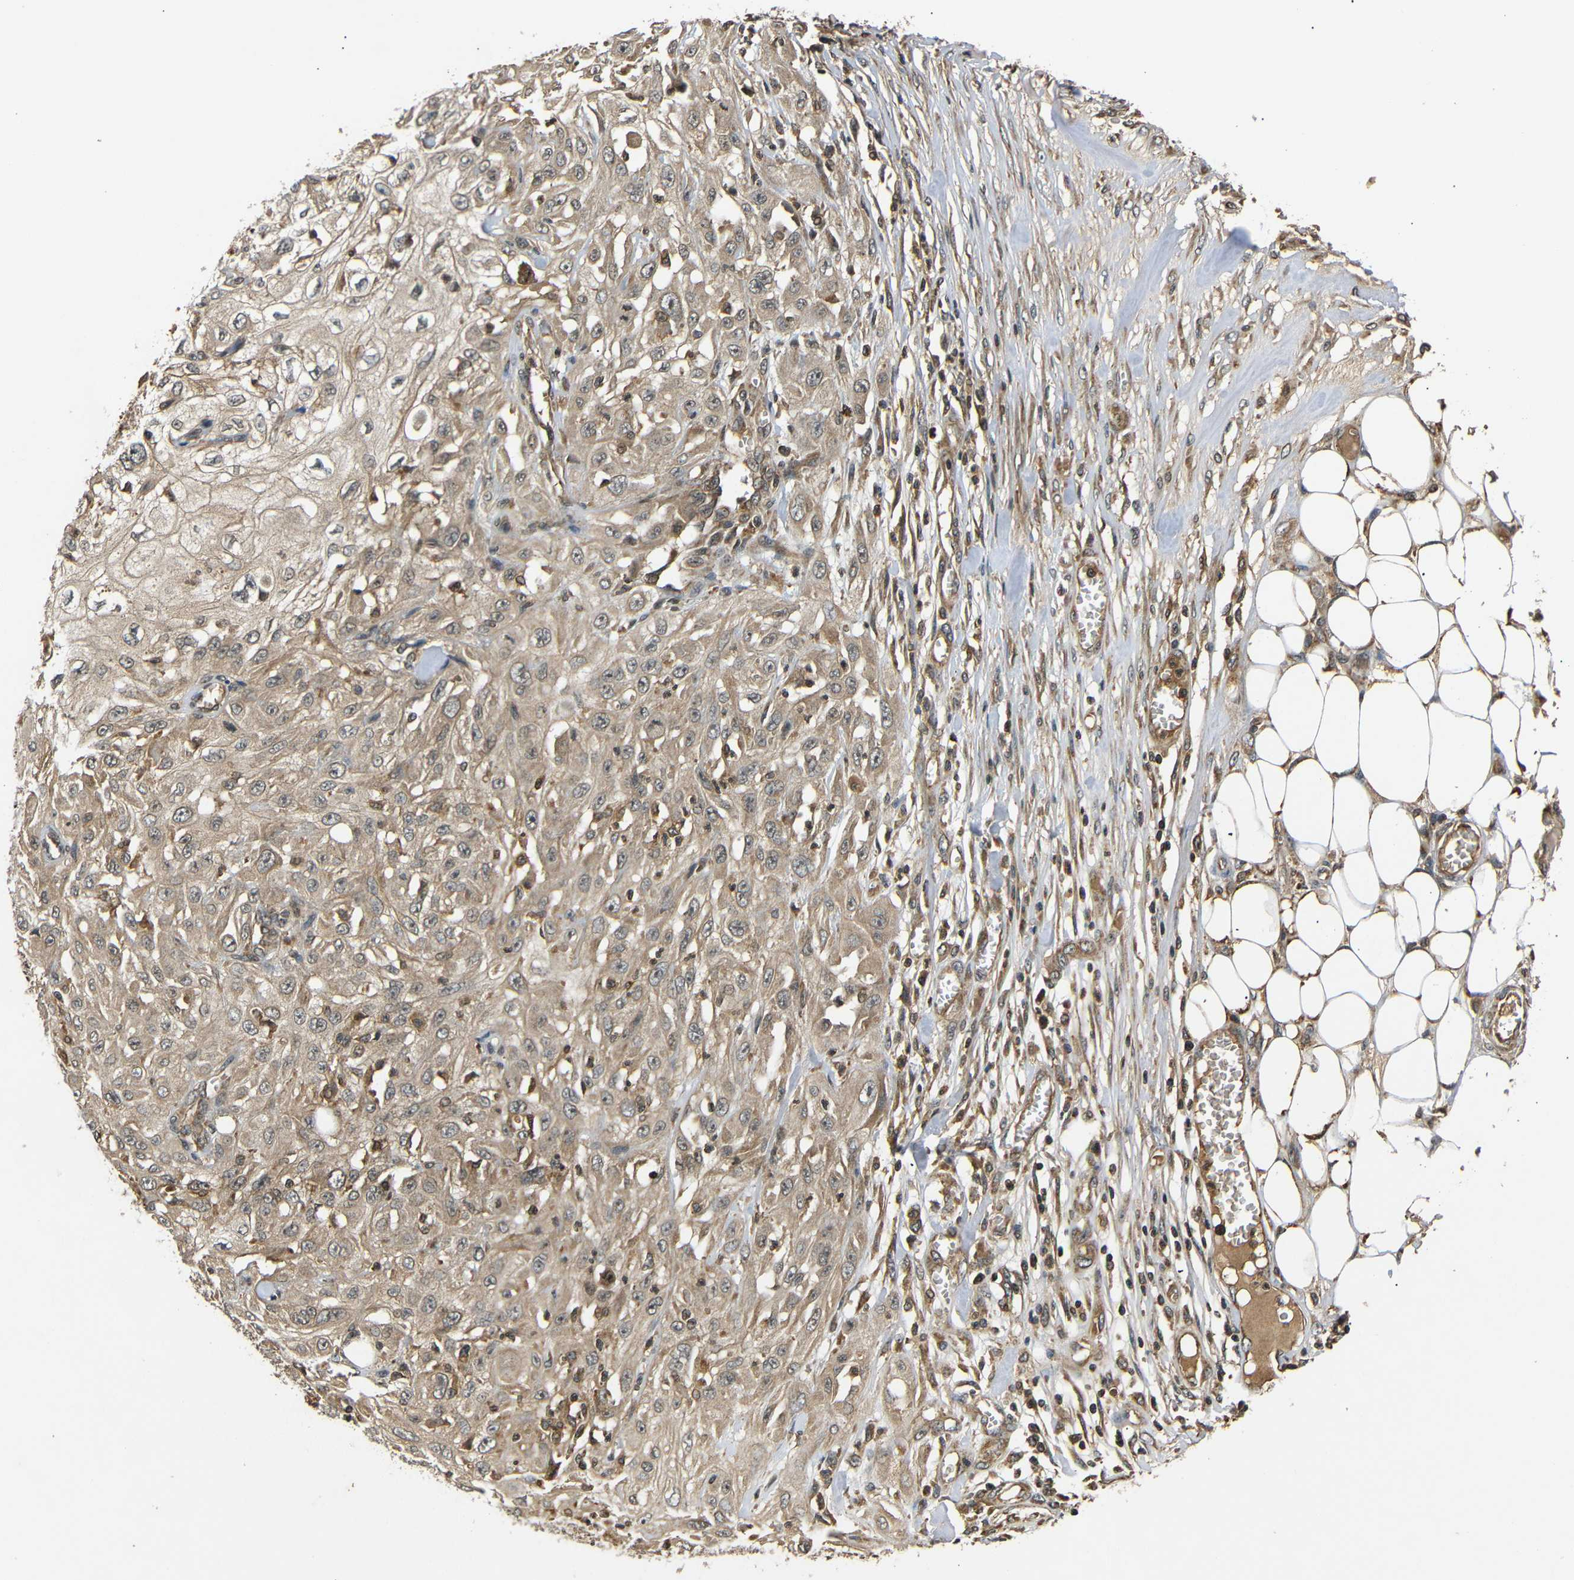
{"staining": {"intensity": "weak", "quantity": ">75%", "location": "cytoplasmic/membranous"}, "tissue": "skin cancer", "cell_type": "Tumor cells", "image_type": "cancer", "snomed": [{"axis": "morphology", "description": "Squamous cell carcinoma, NOS"}, {"axis": "morphology", "description": "Squamous cell carcinoma, metastatic, NOS"}, {"axis": "topography", "description": "Skin"}, {"axis": "topography", "description": "Lymph node"}], "caption": "A low amount of weak cytoplasmic/membranous expression is appreciated in about >75% of tumor cells in skin squamous cell carcinoma tissue.", "gene": "TANK", "patient": {"sex": "male", "age": 75}}